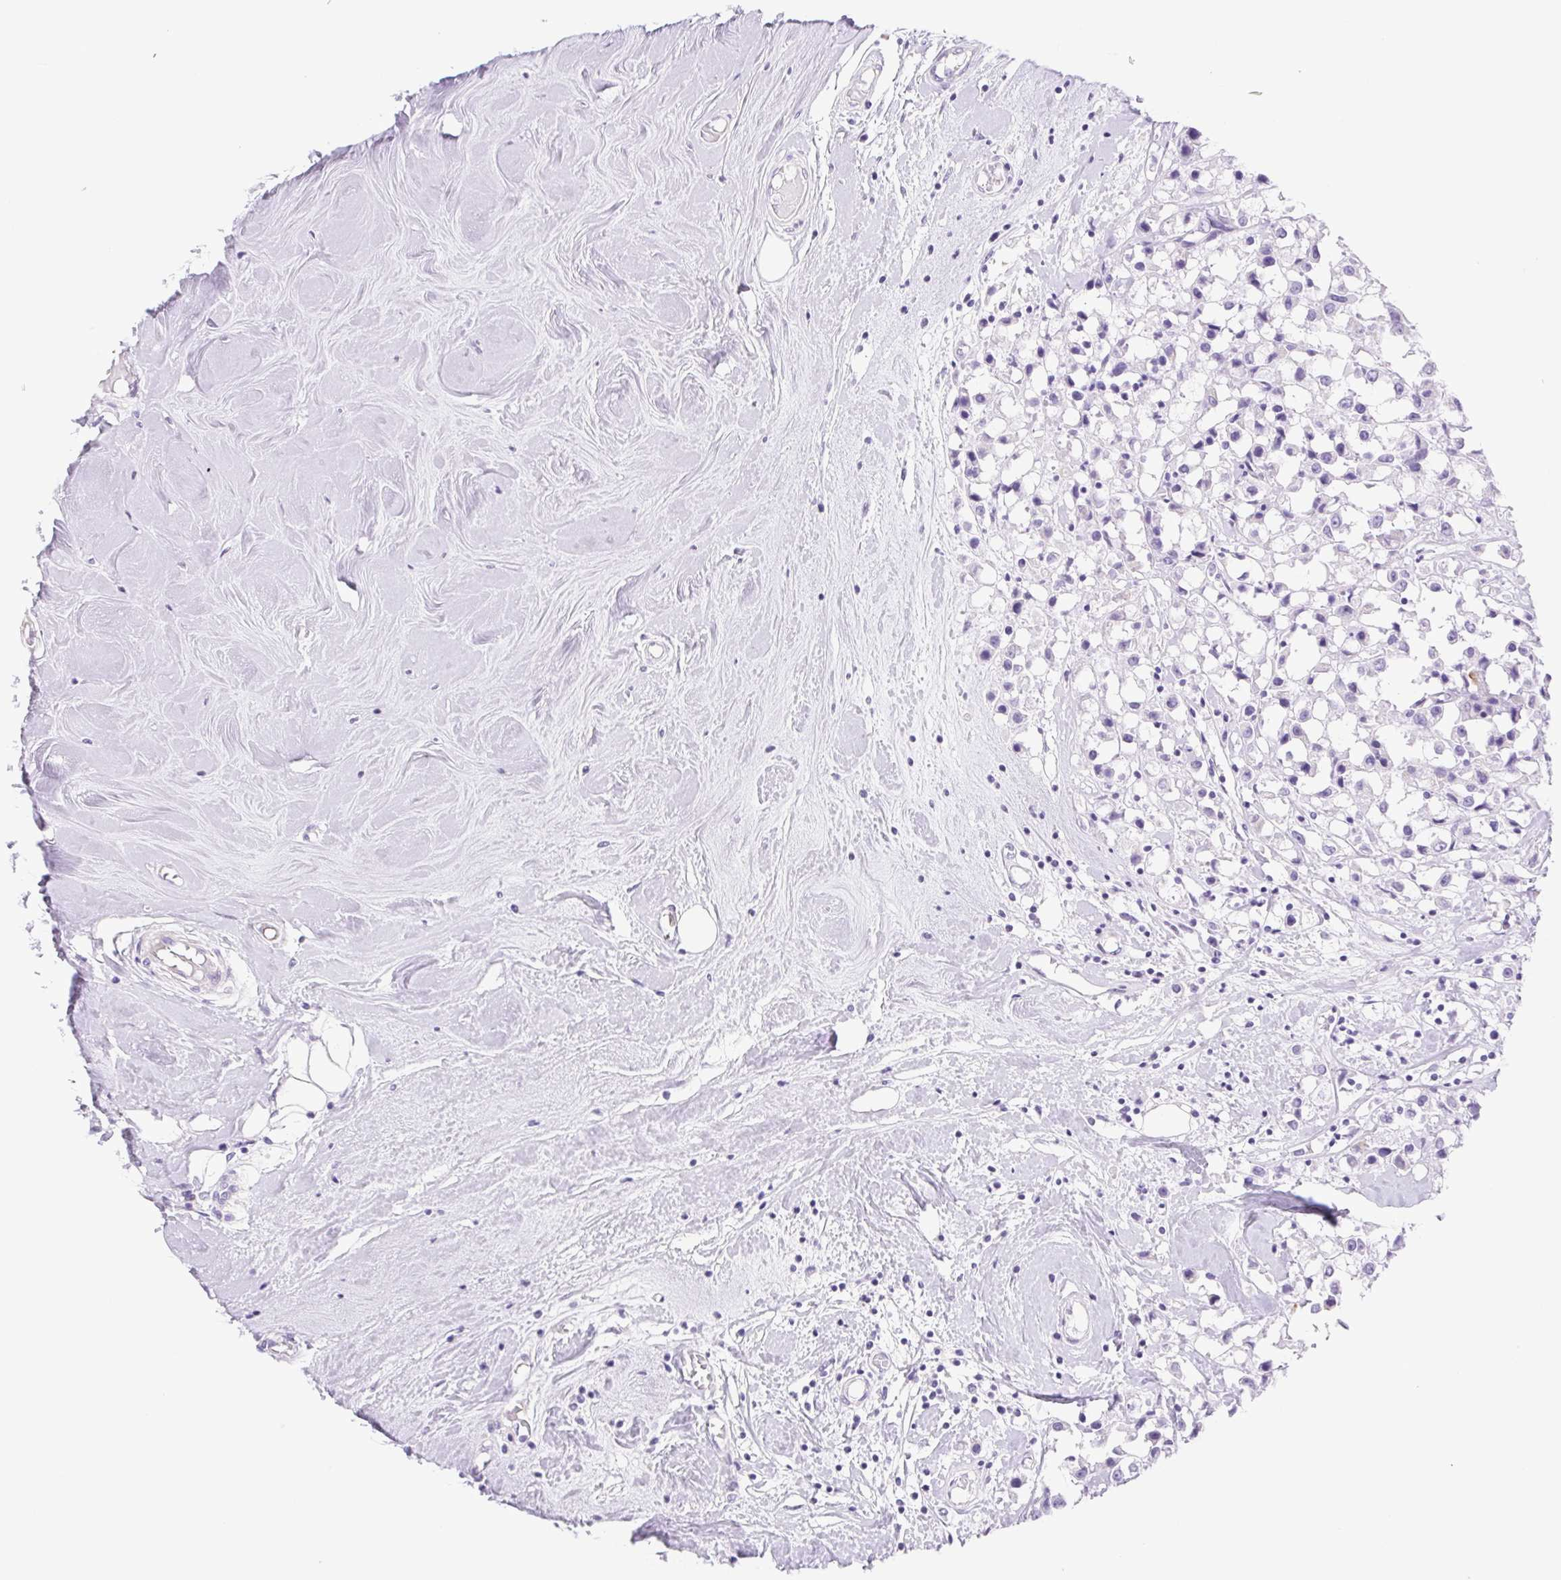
{"staining": {"intensity": "negative", "quantity": "none", "location": "none"}, "tissue": "breast cancer", "cell_type": "Tumor cells", "image_type": "cancer", "snomed": [{"axis": "morphology", "description": "Duct carcinoma"}, {"axis": "topography", "description": "Breast"}], "caption": "Tumor cells show no significant staining in invasive ductal carcinoma (breast).", "gene": "CDSN", "patient": {"sex": "female", "age": 61}}